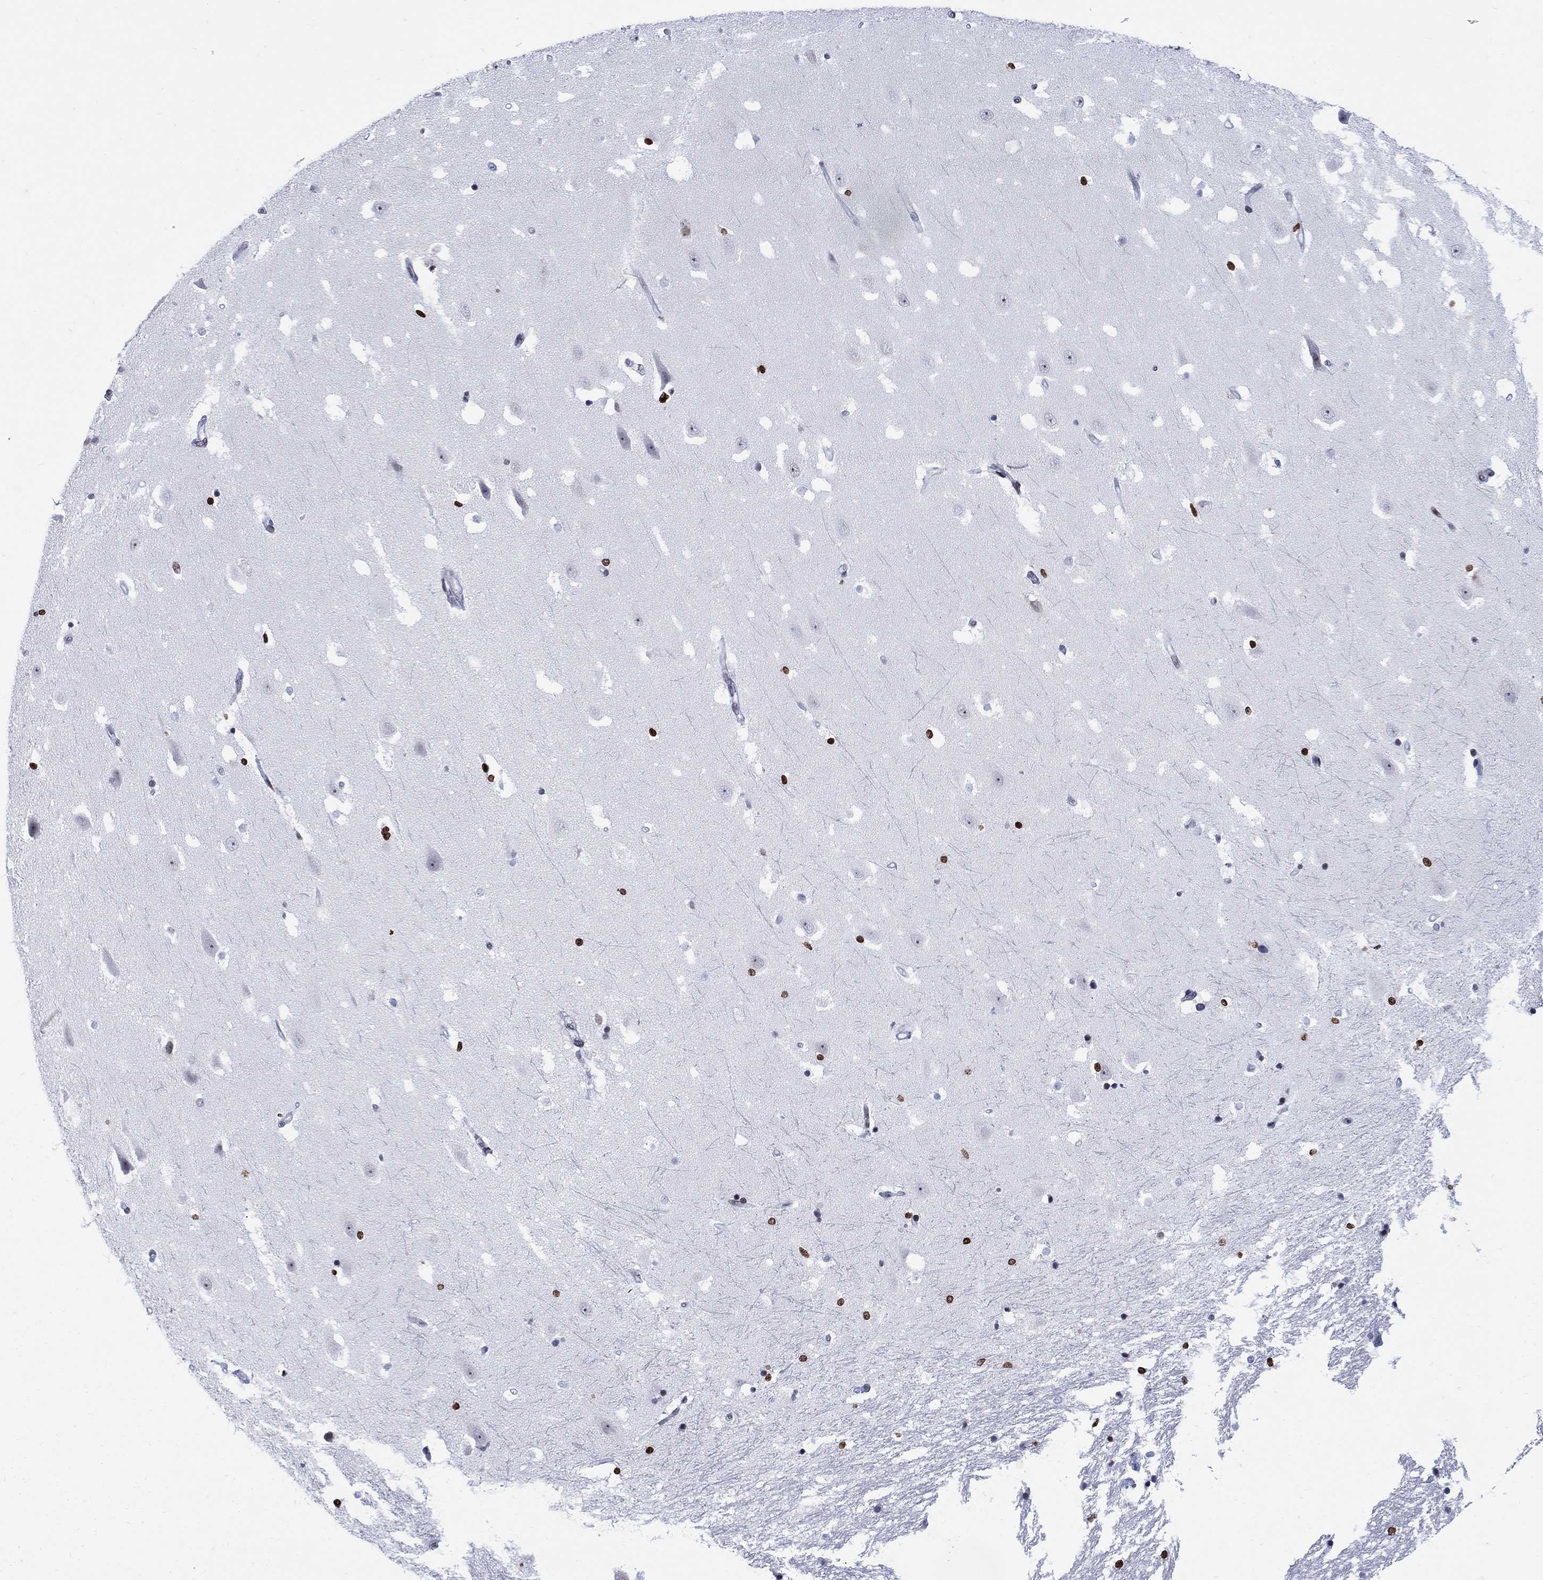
{"staining": {"intensity": "strong", "quantity": "25%-75%", "location": "nuclear"}, "tissue": "hippocampus", "cell_type": "Glial cells", "image_type": "normal", "snomed": [{"axis": "morphology", "description": "Normal tissue, NOS"}, {"axis": "topography", "description": "Hippocampus"}], "caption": "A high amount of strong nuclear expression is seen in about 25%-75% of glial cells in unremarkable hippocampus. The protein is stained brown, and the nuclei are stained in blue (DAB (3,3'-diaminobenzidine) IHC with brightfield microscopy, high magnification).", "gene": "HMGA1", "patient": {"sex": "male", "age": 49}}